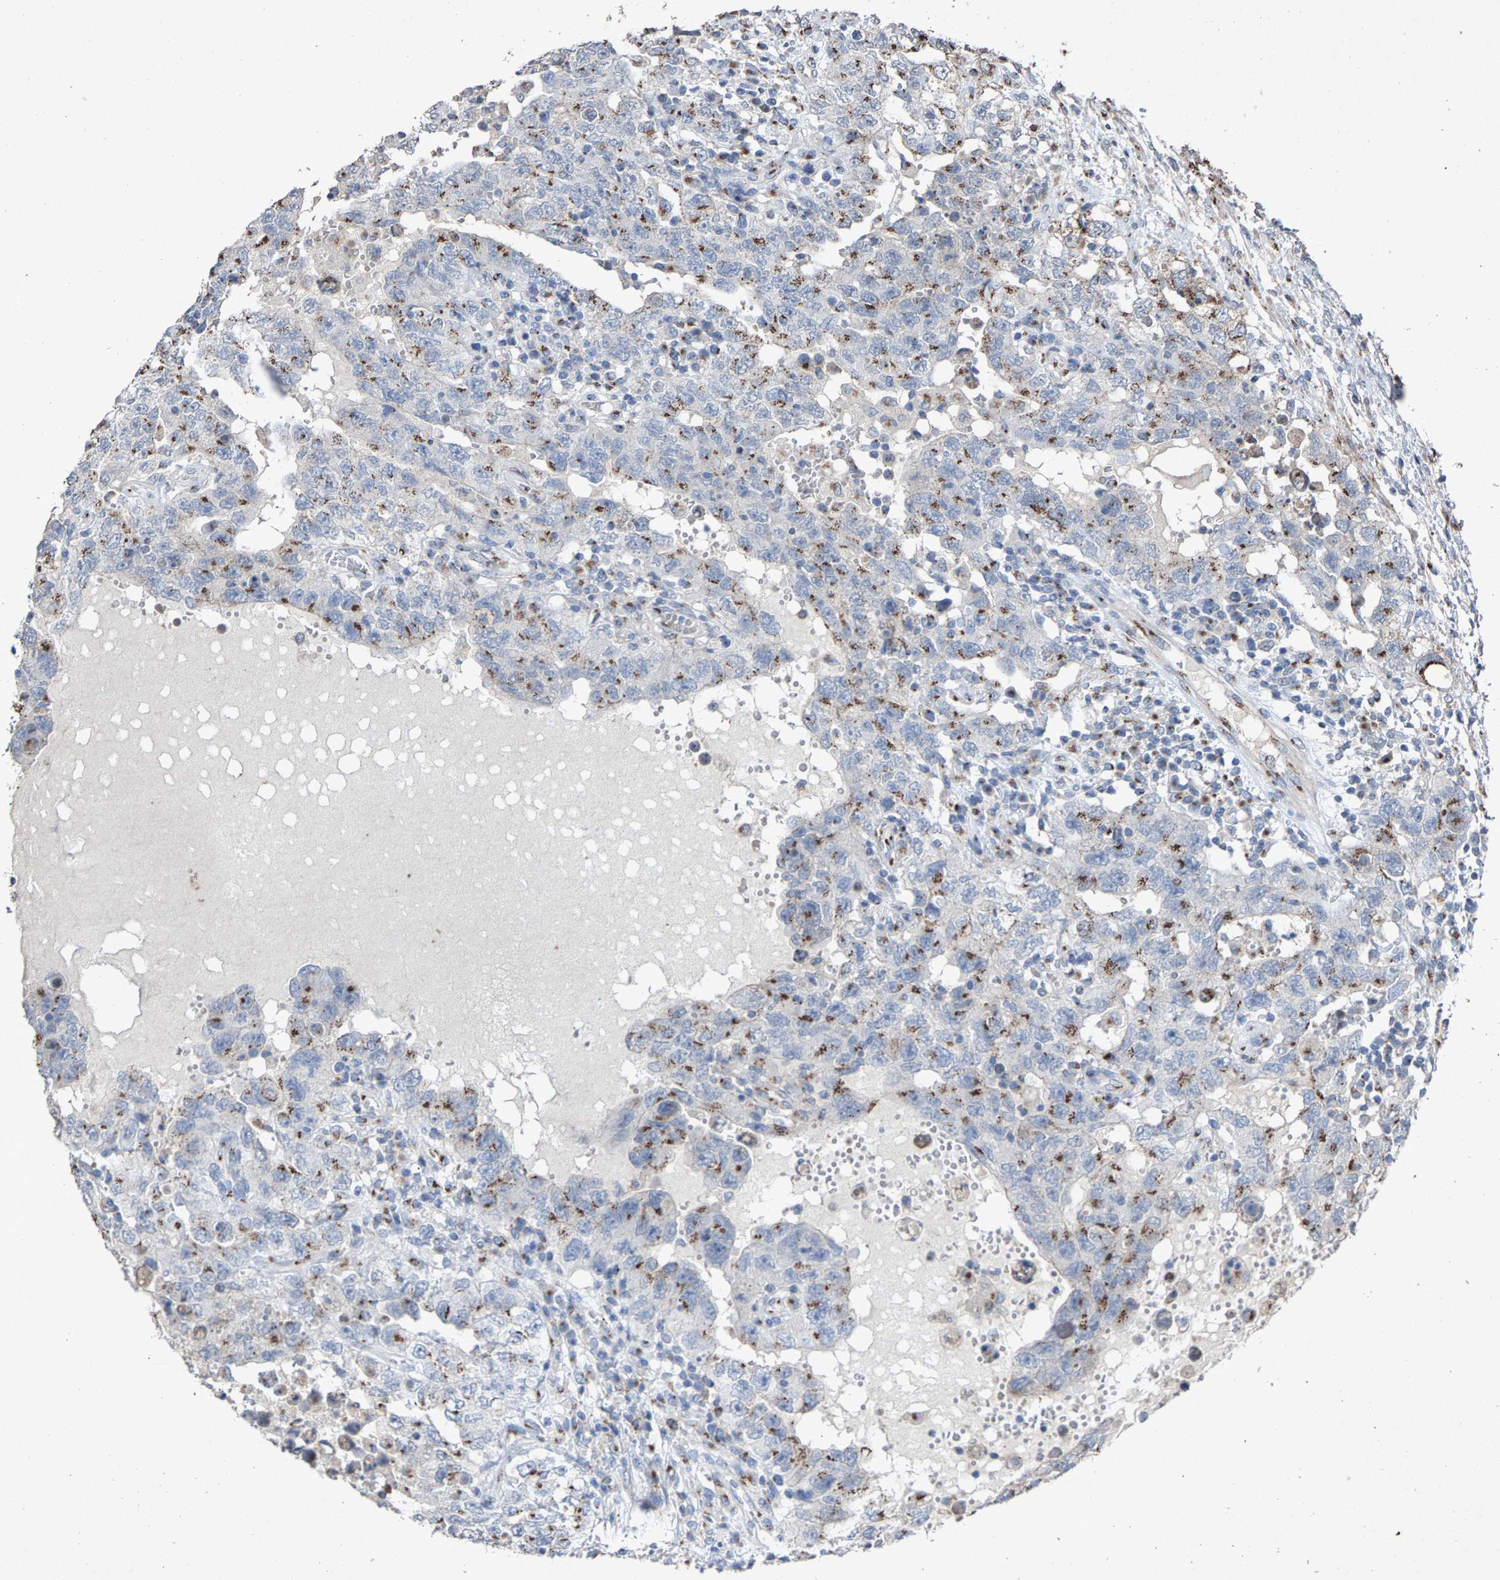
{"staining": {"intensity": "moderate", "quantity": ">75%", "location": "cytoplasmic/membranous"}, "tissue": "testis cancer", "cell_type": "Tumor cells", "image_type": "cancer", "snomed": [{"axis": "morphology", "description": "Carcinoma, Embryonal, NOS"}, {"axis": "topography", "description": "Testis"}], "caption": "Immunohistochemistry (IHC) of testis embryonal carcinoma exhibits medium levels of moderate cytoplasmic/membranous expression in about >75% of tumor cells.", "gene": "MAN2A1", "patient": {"sex": "male", "age": 26}}